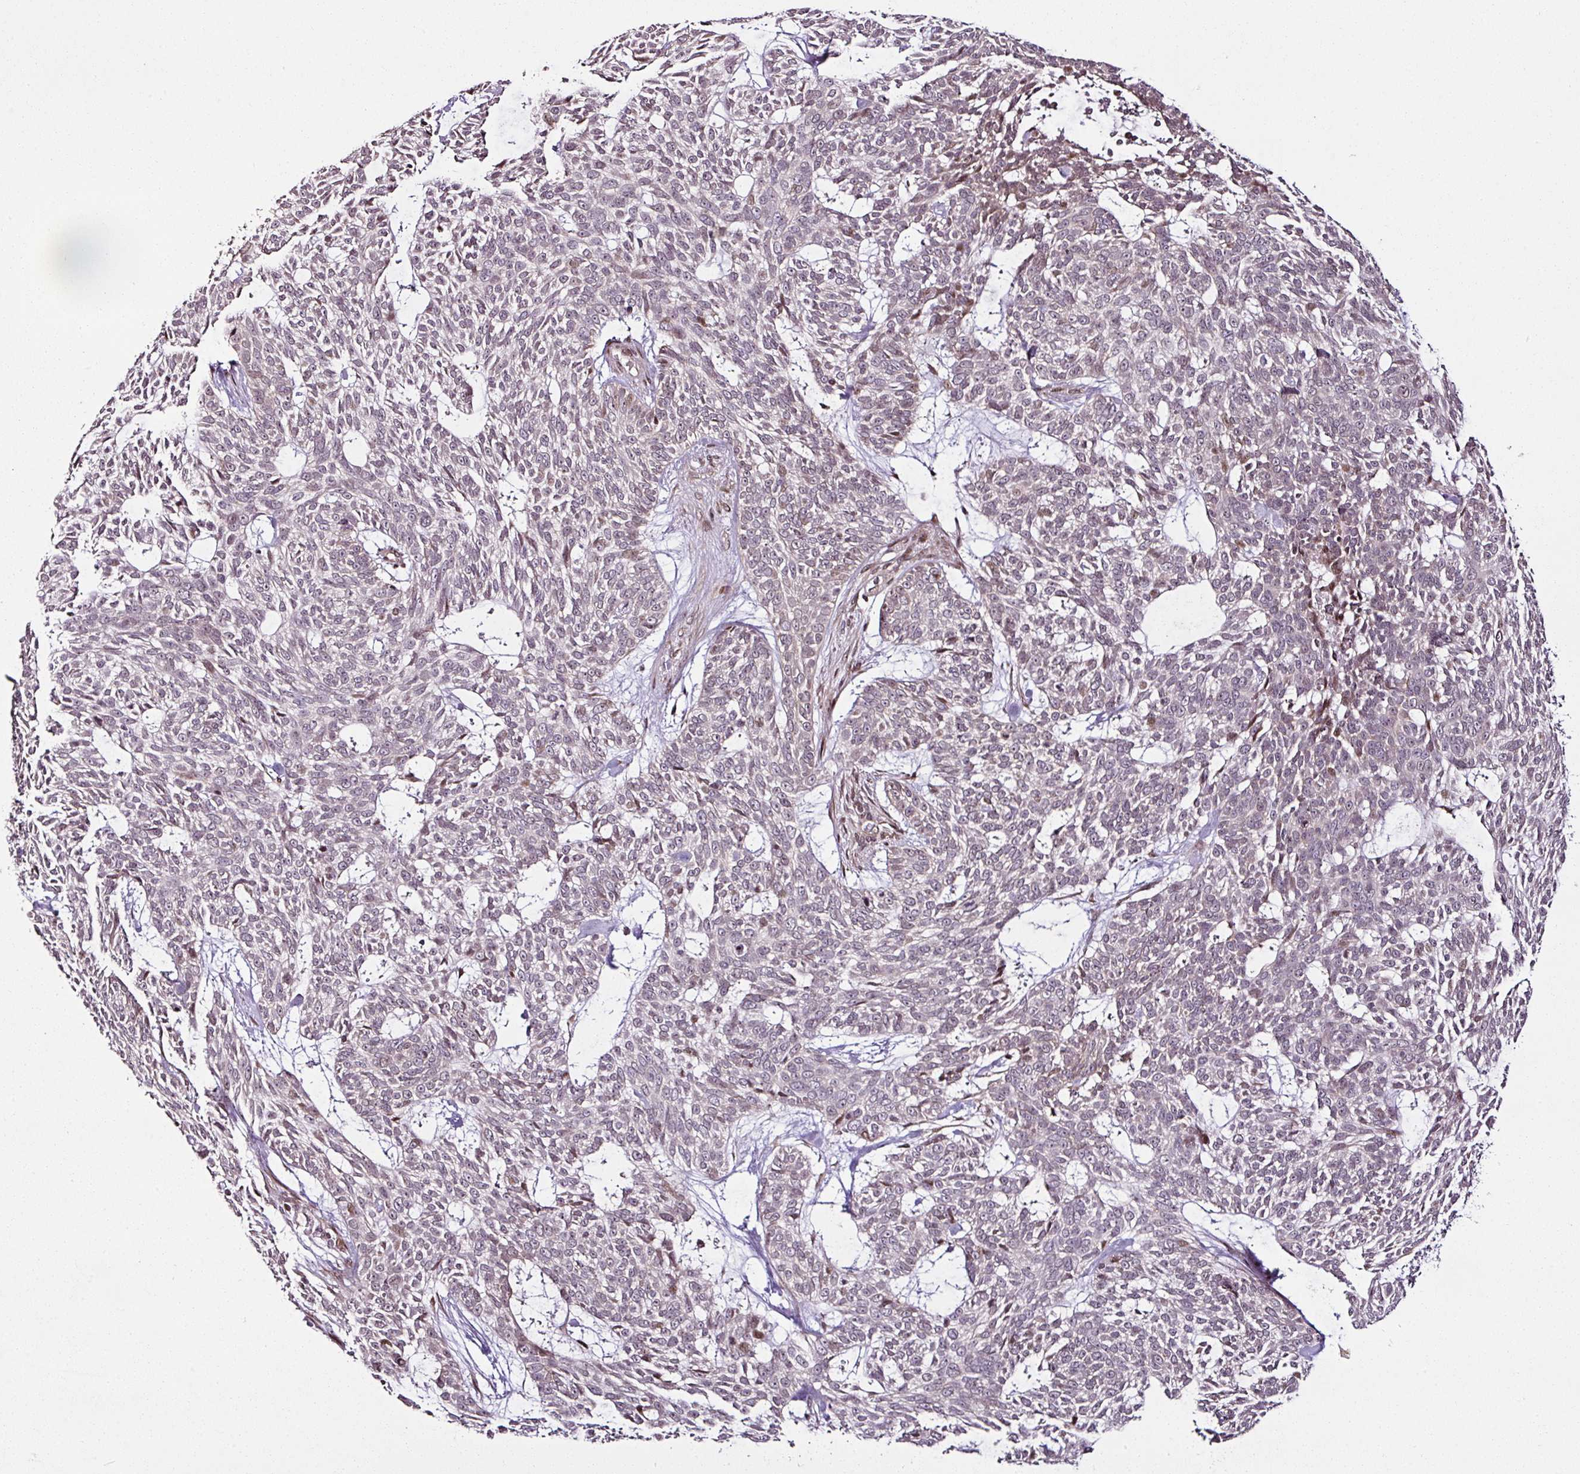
{"staining": {"intensity": "weak", "quantity": "<25%", "location": "nuclear"}, "tissue": "skin cancer", "cell_type": "Tumor cells", "image_type": "cancer", "snomed": [{"axis": "morphology", "description": "Basal cell carcinoma"}, {"axis": "topography", "description": "Skin"}], "caption": "Tumor cells show no significant protein staining in basal cell carcinoma (skin).", "gene": "COPRS", "patient": {"sex": "male", "age": 75}}